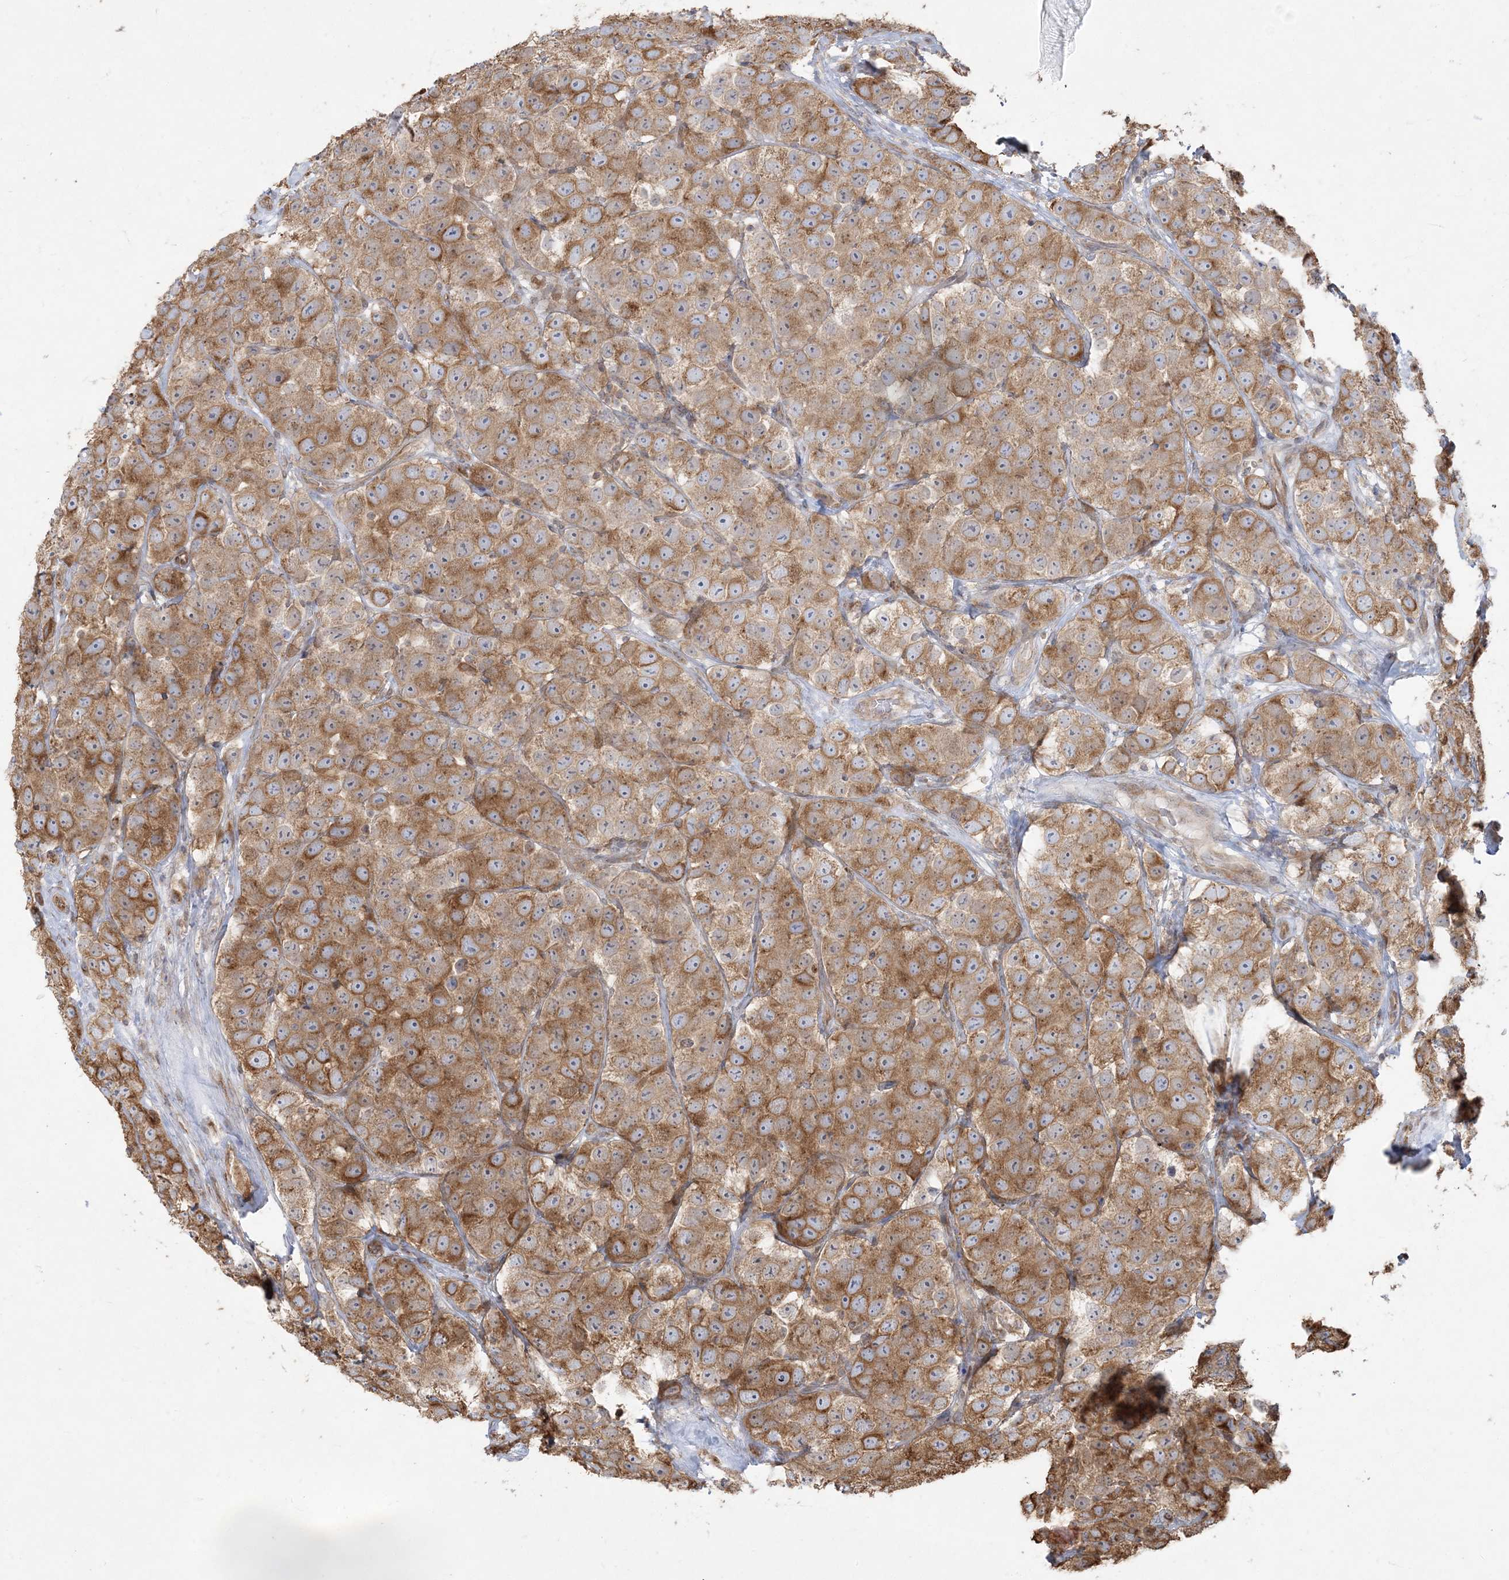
{"staining": {"intensity": "moderate", "quantity": ">75%", "location": "cytoplasmic/membranous"}, "tissue": "testis cancer", "cell_type": "Tumor cells", "image_type": "cancer", "snomed": [{"axis": "morphology", "description": "Seminoma, NOS"}, {"axis": "topography", "description": "Testis"}], "caption": "A histopathology image showing moderate cytoplasmic/membranous positivity in approximately >75% of tumor cells in testis cancer, as visualized by brown immunohistochemical staining.", "gene": "ZC3H6", "patient": {"sex": "male", "age": 28}}